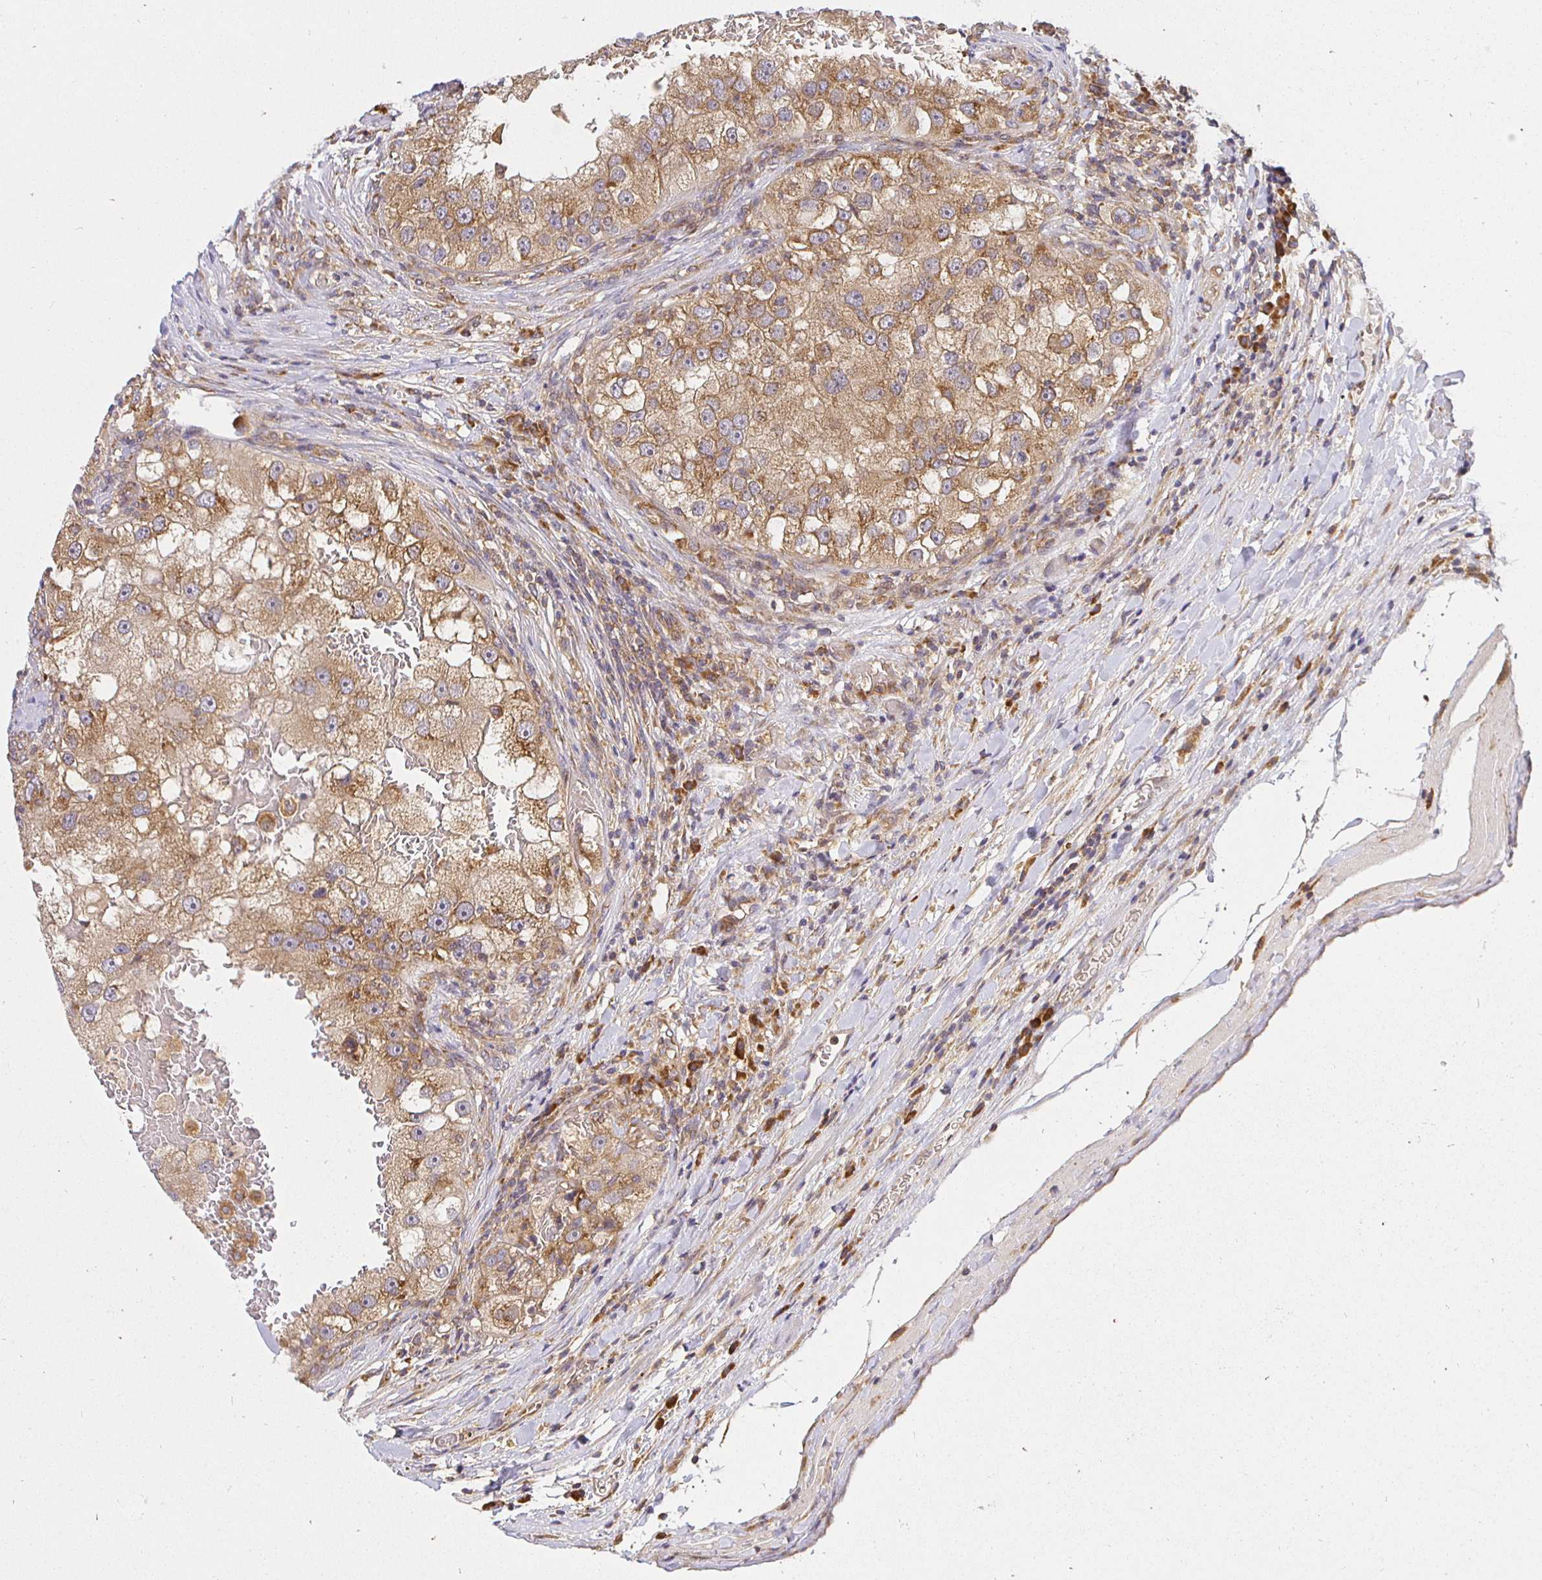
{"staining": {"intensity": "moderate", "quantity": ">75%", "location": "cytoplasmic/membranous"}, "tissue": "renal cancer", "cell_type": "Tumor cells", "image_type": "cancer", "snomed": [{"axis": "morphology", "description": "Adenocarcinoma, NOS"}, {"axis": "topography", "description": "Kidney"}], "caption": "A photomicrograph of human renal cancer (adenocarcinoma) stained for a protein displays moderate cytoplasmic/membranous brown staining in tumor cells.", "gene": "IRAK1", "patient": {"sex": "male", "age": 63}}